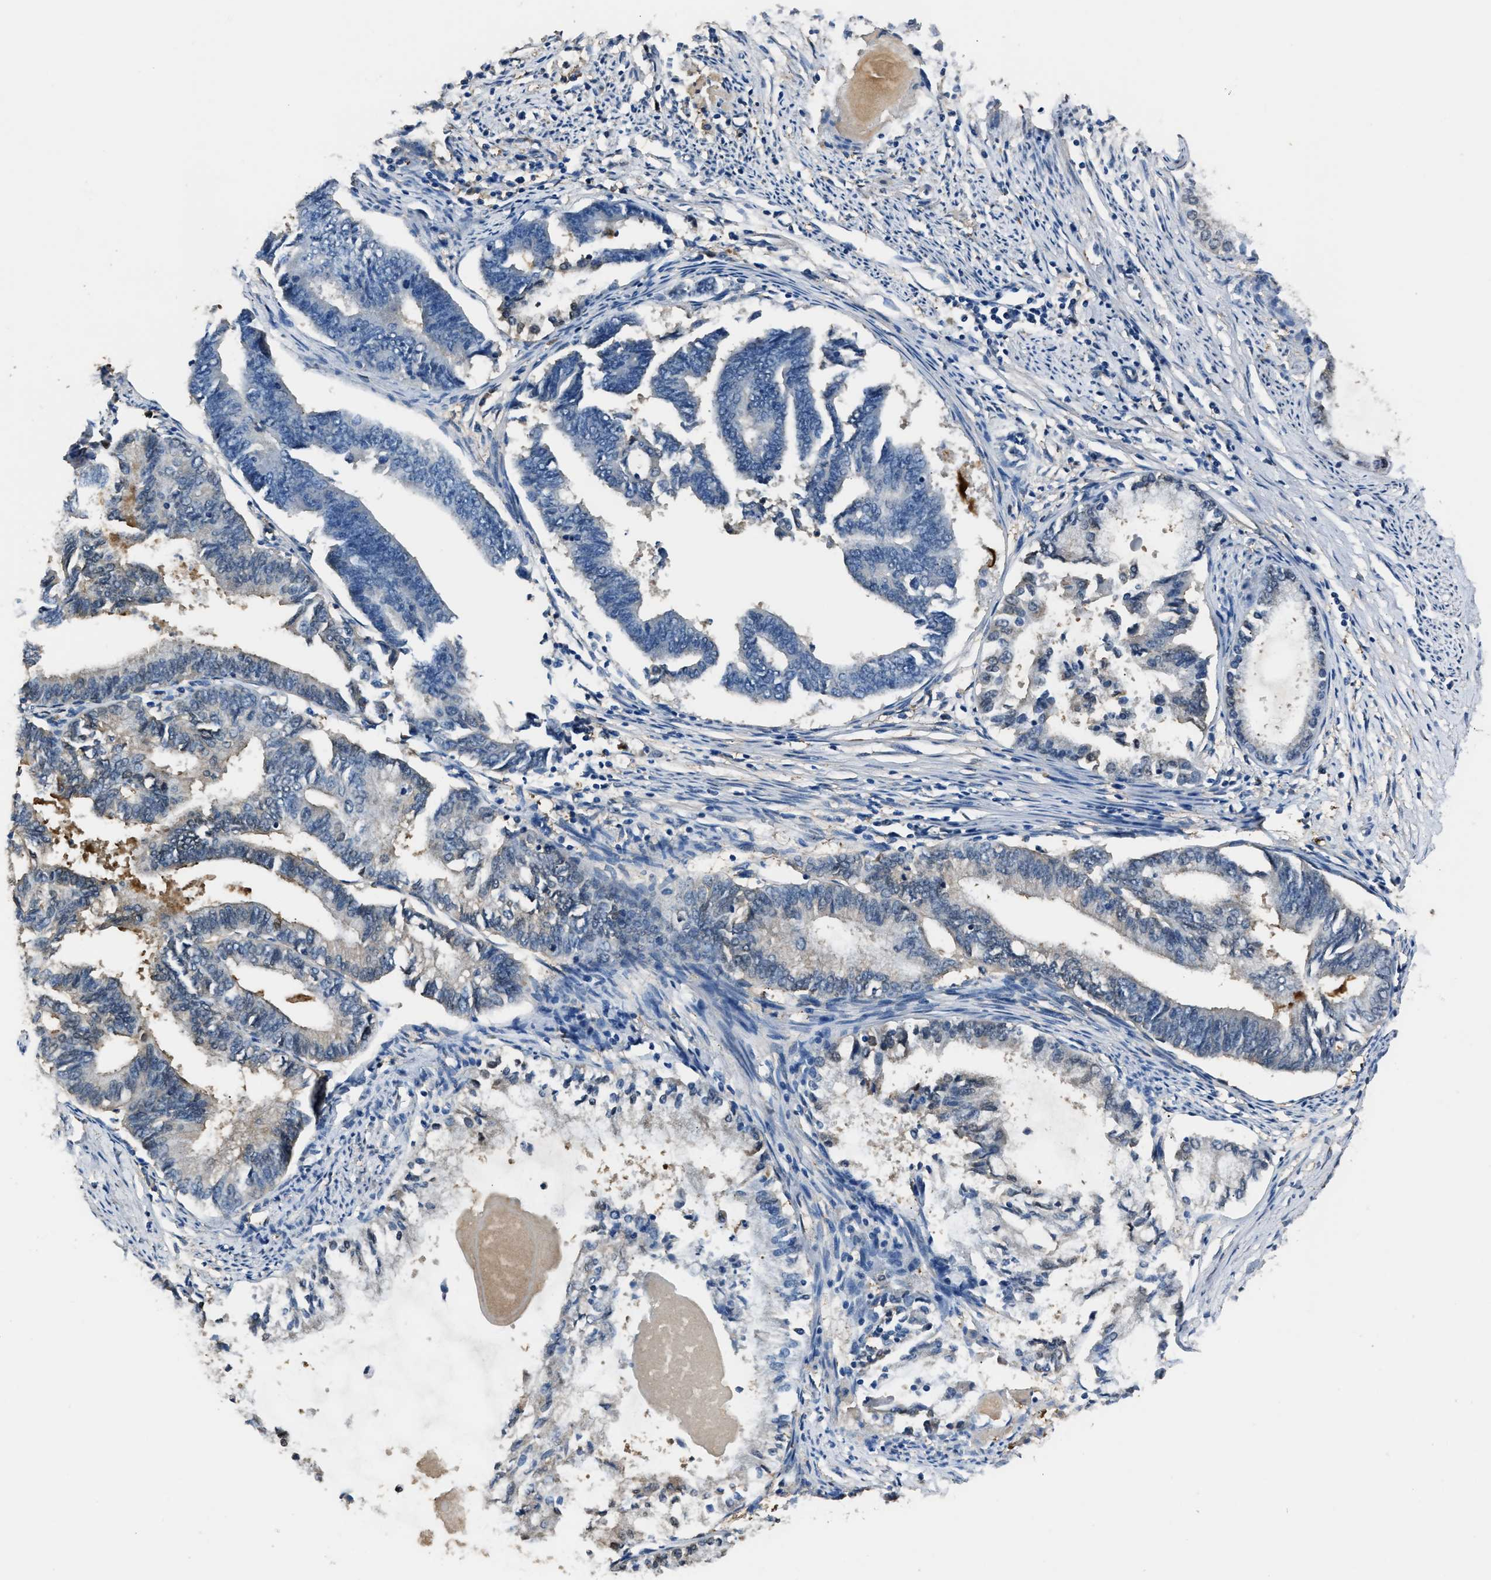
{"staining": {"intensity": "negative", "quantity": "none", "location": "none"}, "tissue": "endometrial cancer", "cell_type": "Tumor cells", "image_type": "cancer", "snomed": [{"axis": "morphology", "description": "Adenocarcinoma, NOS"}, {"axis": "topography", "description": "Endometrium"}], "caption": "Histopathology image shows no significant protein staining in tumor cells of adenocarcinoma (endometrial).", "gene": "GSTP1", "patient": {"sex": "female", "age": 86}}